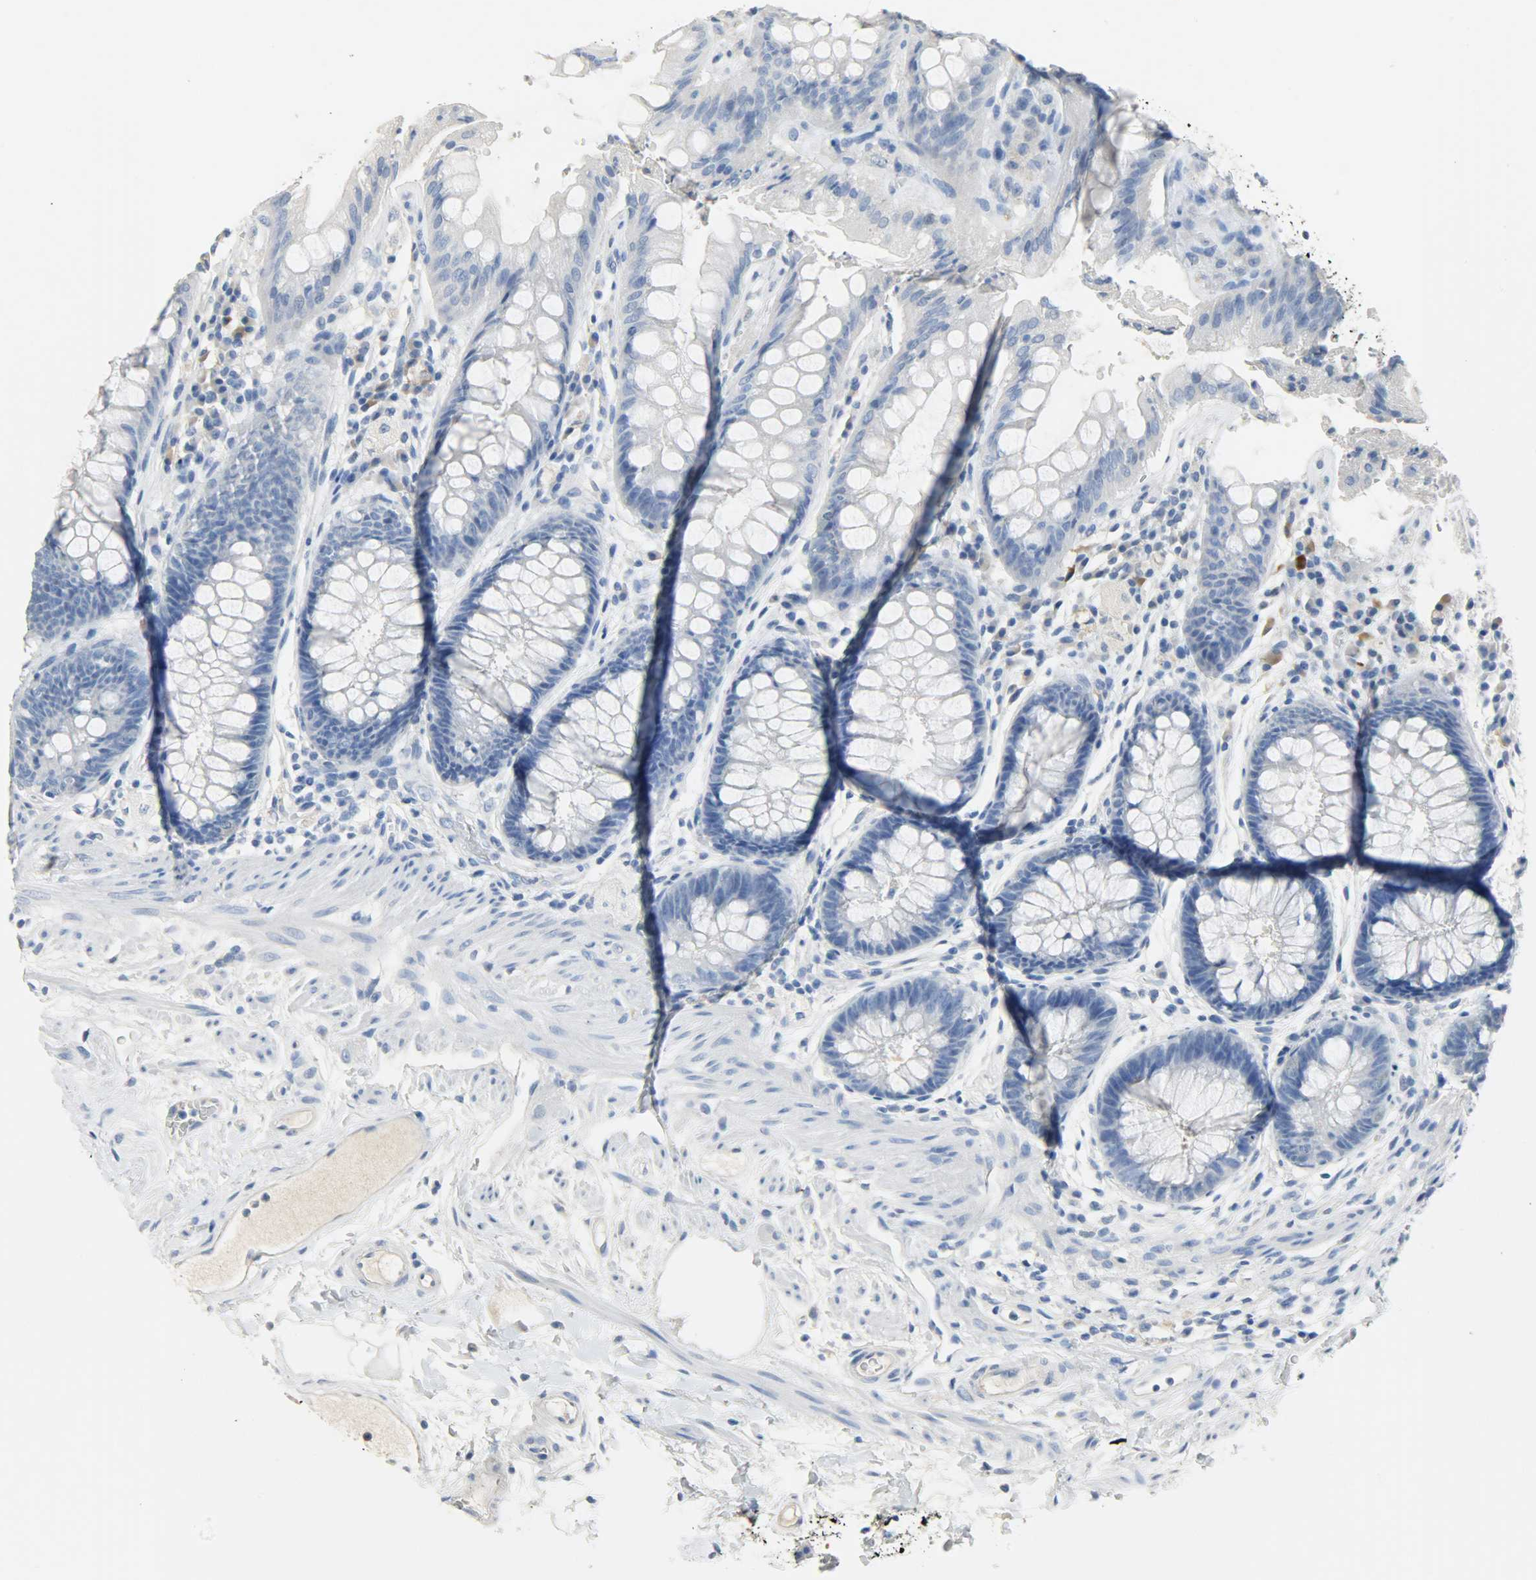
{"staining": {"intensity": "negative", "quantity": "none", "location": "none"}, "tissue": "rectum", "cell_type": "Glandular cells", "image_type": "normal", "snomed": [{"axis": "morphology", "description": "Normal tissue, NOS"}, {"axis": "topography", "description": "Rectum"}], "caption": "Glandular cells are negative for protein expression in unremarkable human rectum. (DAB (3,3'-diaminobenzidine) immunohistochemistry visualized using brightfield microscopy, high magnification).", "gene": "CRP", "patient": {"sex": "female", "age": 46}}